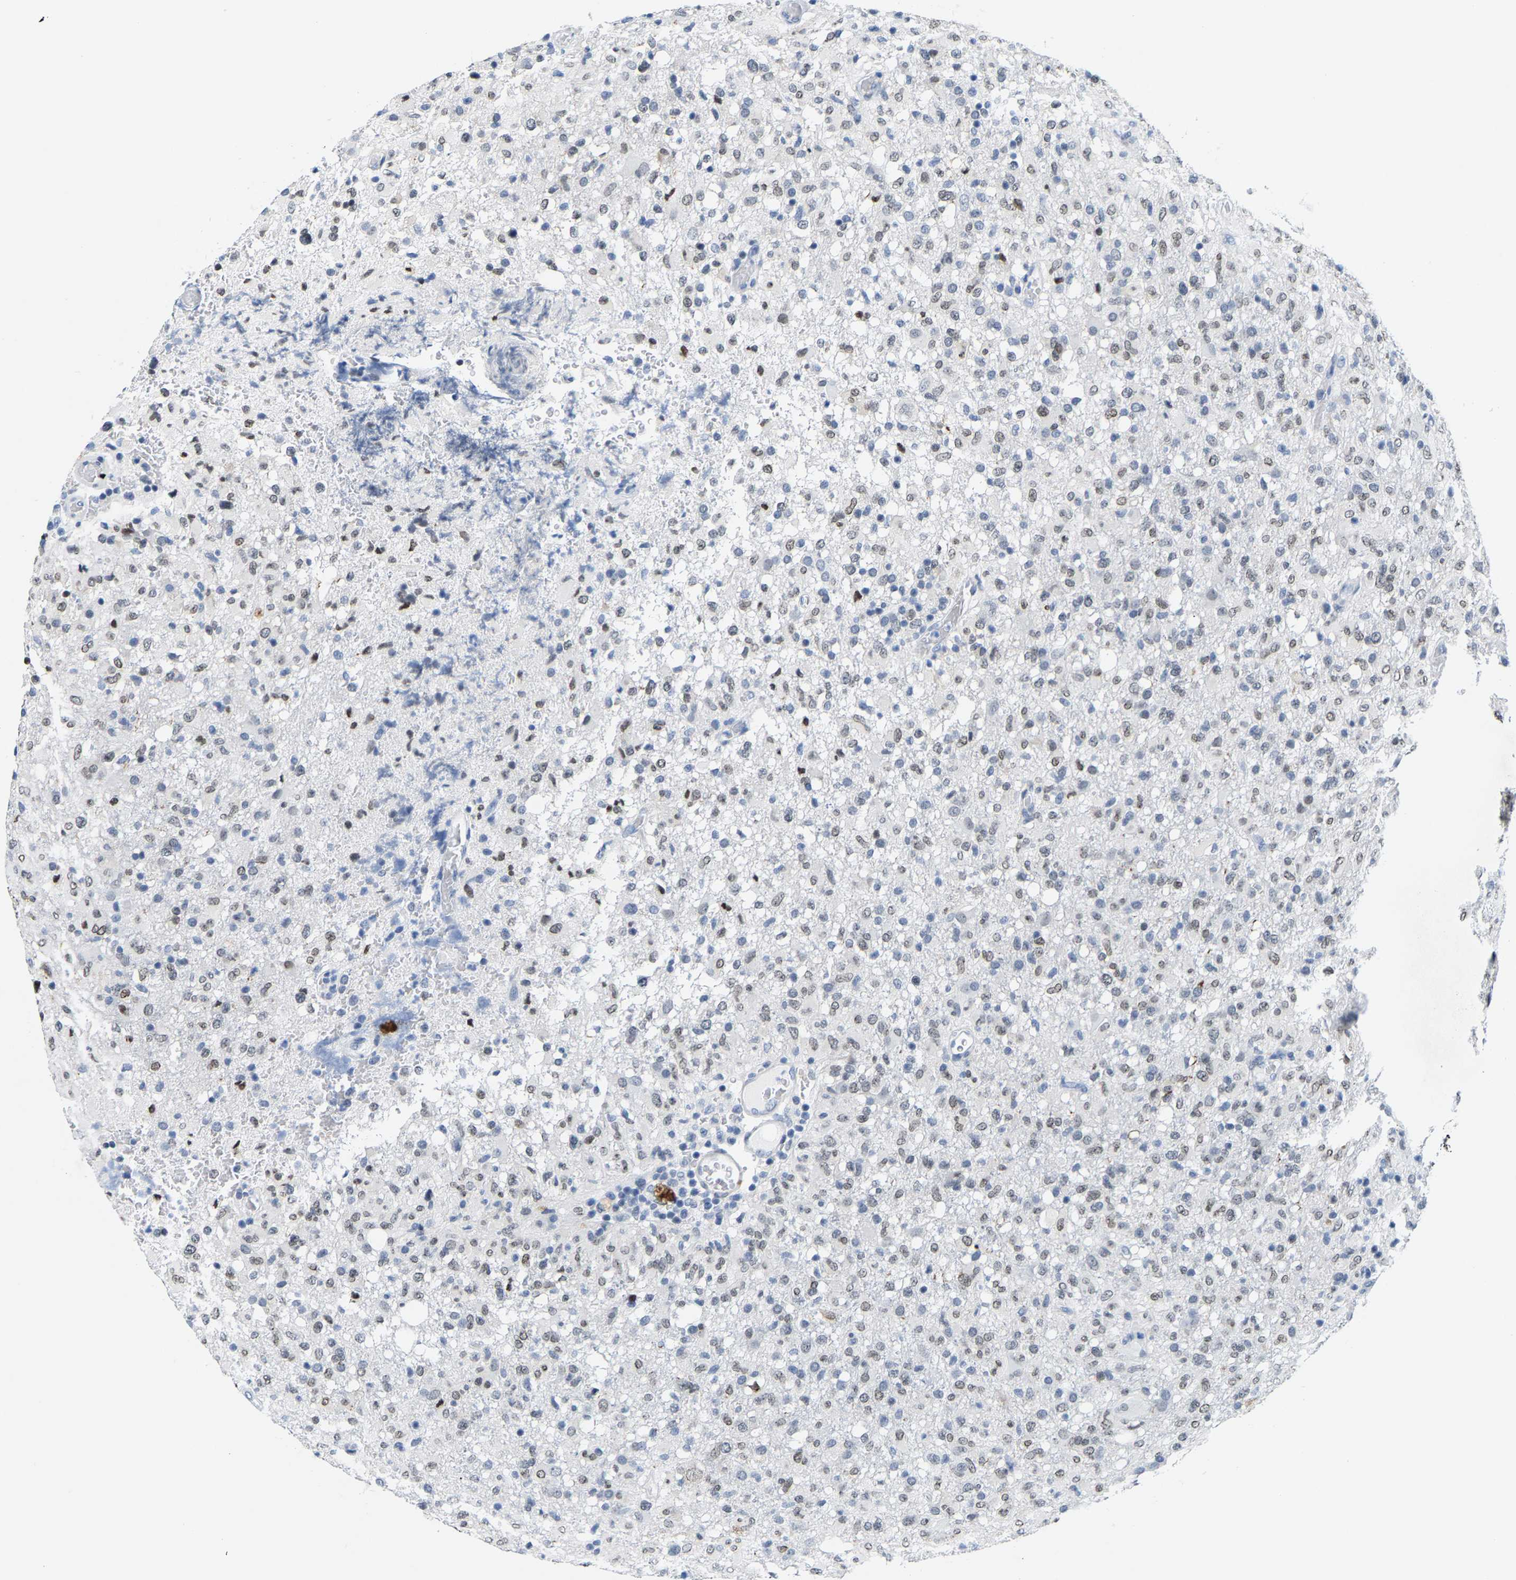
{"staining": {"intensity": "weak", "quantity": "25%-75%", "location": "nuclear"}, "tissue": "glioma", "cell_type": "Tumor cells", "image_type": "cancer", "snomed": [{"axis": "morphology", "description": "Glioma, malignant, High grade"}, {"axis": "topography", "description": "Brain"}], "caption": "Approximately 25%-75% of tumor cells in human glioma reveal weak nuclear protein expression as visualized by brown immunohistochemical staining.", "gene": "SETD1B", "patient": {"sex": "female", "age": 57}}